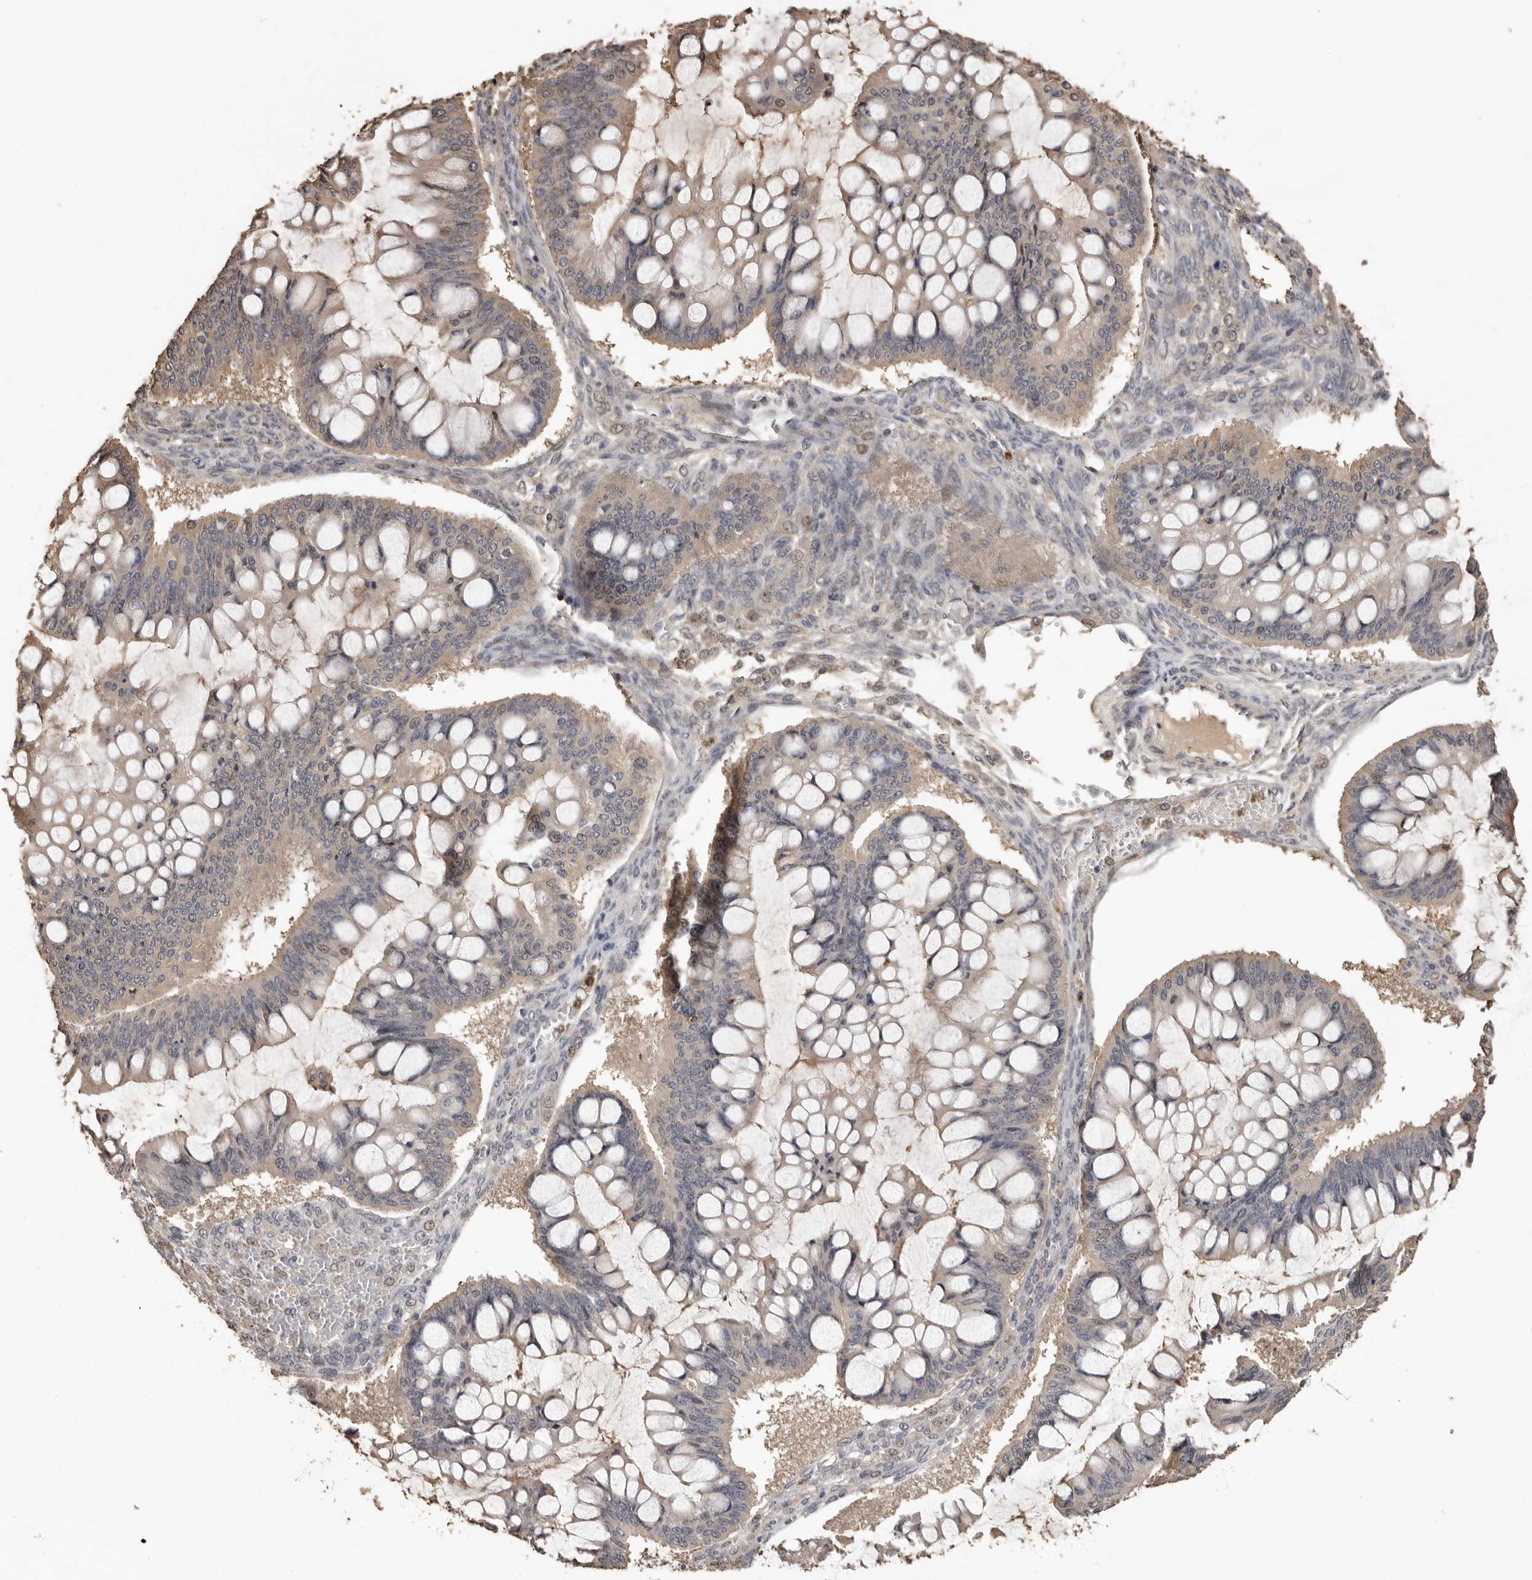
{"staining": {"intensity": "weak", "quantity": "<25%", "location": "cytoplasmic/membranous"}, "tissue": "ovarian cancer", "cell_type": "Tumor cells", "image_type": "cancer", "snomed": [{"axis": "morphology", "description": "Cystadenocarcinoma, mucinous, NOS"}, {"axis": "topography", "description": "Ovary"}], "caption": "Ovarian cancer was stained to show a protein in brown. There is no significant staining in tumor cells. (DAB (3,3'-diaminobenzidine) IHC, high magnification).", "gene": "KIF2B", "patient": {"sex": "female", "age": 73}}